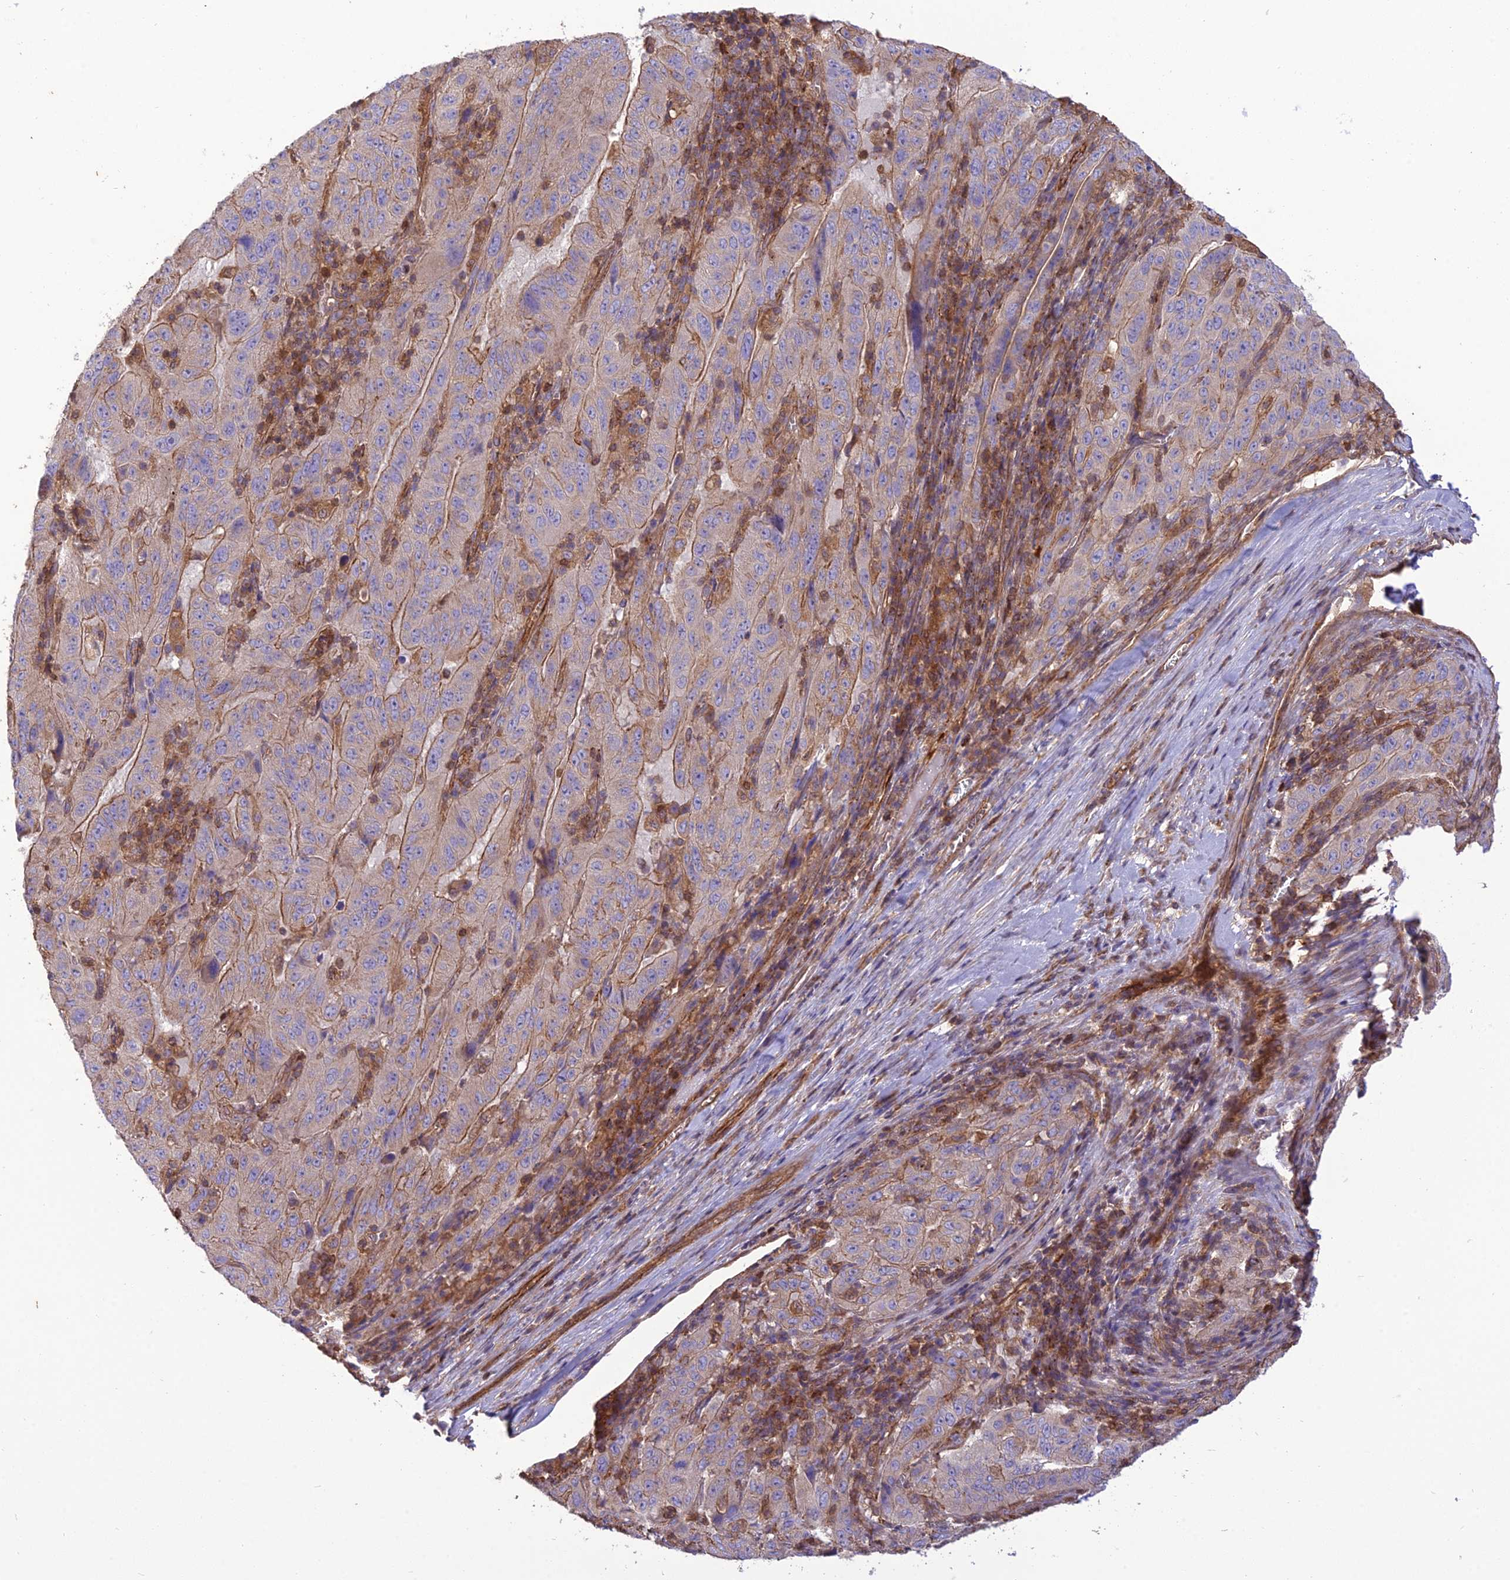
{"staining": {"intensity": "moderate", "quantity": "25%-75%", "location": "cytoplasmic/membranous"}, "tissue": "pancreatic cancer", "cell_type": "Tumor cells", "image_type": "cancer", "snomed": [{"axis": "morphology", "description": "Adenocarcinoma, NOS"}, {"axis": "topography", "description": "Pancreas"}], "caption": "Approximately 25%-75% of tumor cells in adenocarcinoma (pancreatic) show moderate cytoplasmic/membranous protein positivity as visualized by brown immunohistochemical staining.", "gene": "HPSE2", "patient": {"sex": "male", "age": 63}}